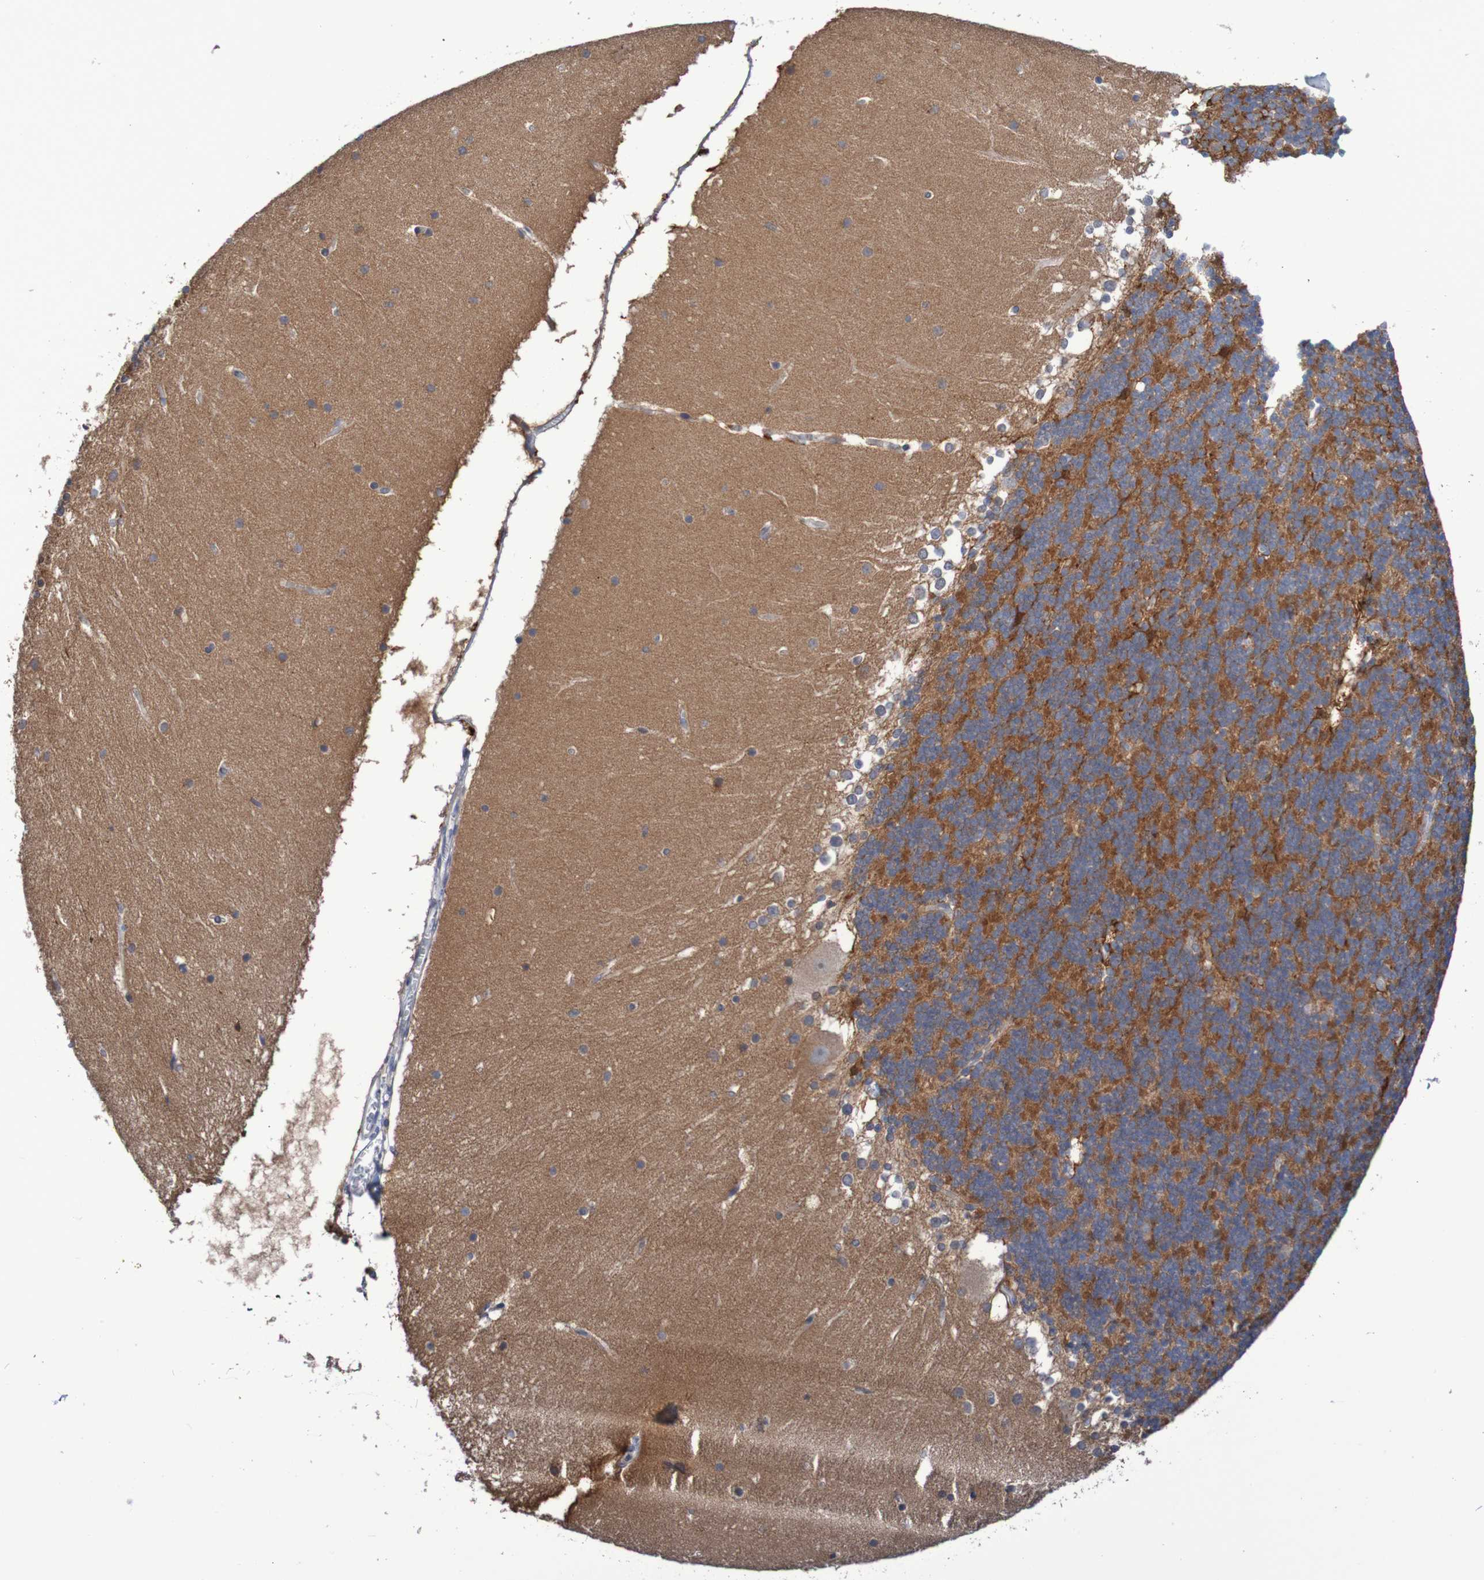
{"staining": {"intensity": "strong", "quantity": "25%-75%", "location": "cytoplasmic/membranous"}, "tissue": "cerebellum", "cell_type": "Cells in granular layer", "image_type": "normal", "snomed": [{"axis": "morphology", "description": "Normal tissue, NOS"}, {"axis": "topography", "description": "Cerebellum"}], "caption": "High-magnification brightfield microscopy of benign cerebellum stained with DAB (brown) and counterstained with hematoxylin (blue). cells in granular layer exhibit strong cytoplasmic/membranous expression is seen in about25%-75% of cells.", "gene": "C3orf18", "patient": {"sex": "female", "age": 19}}